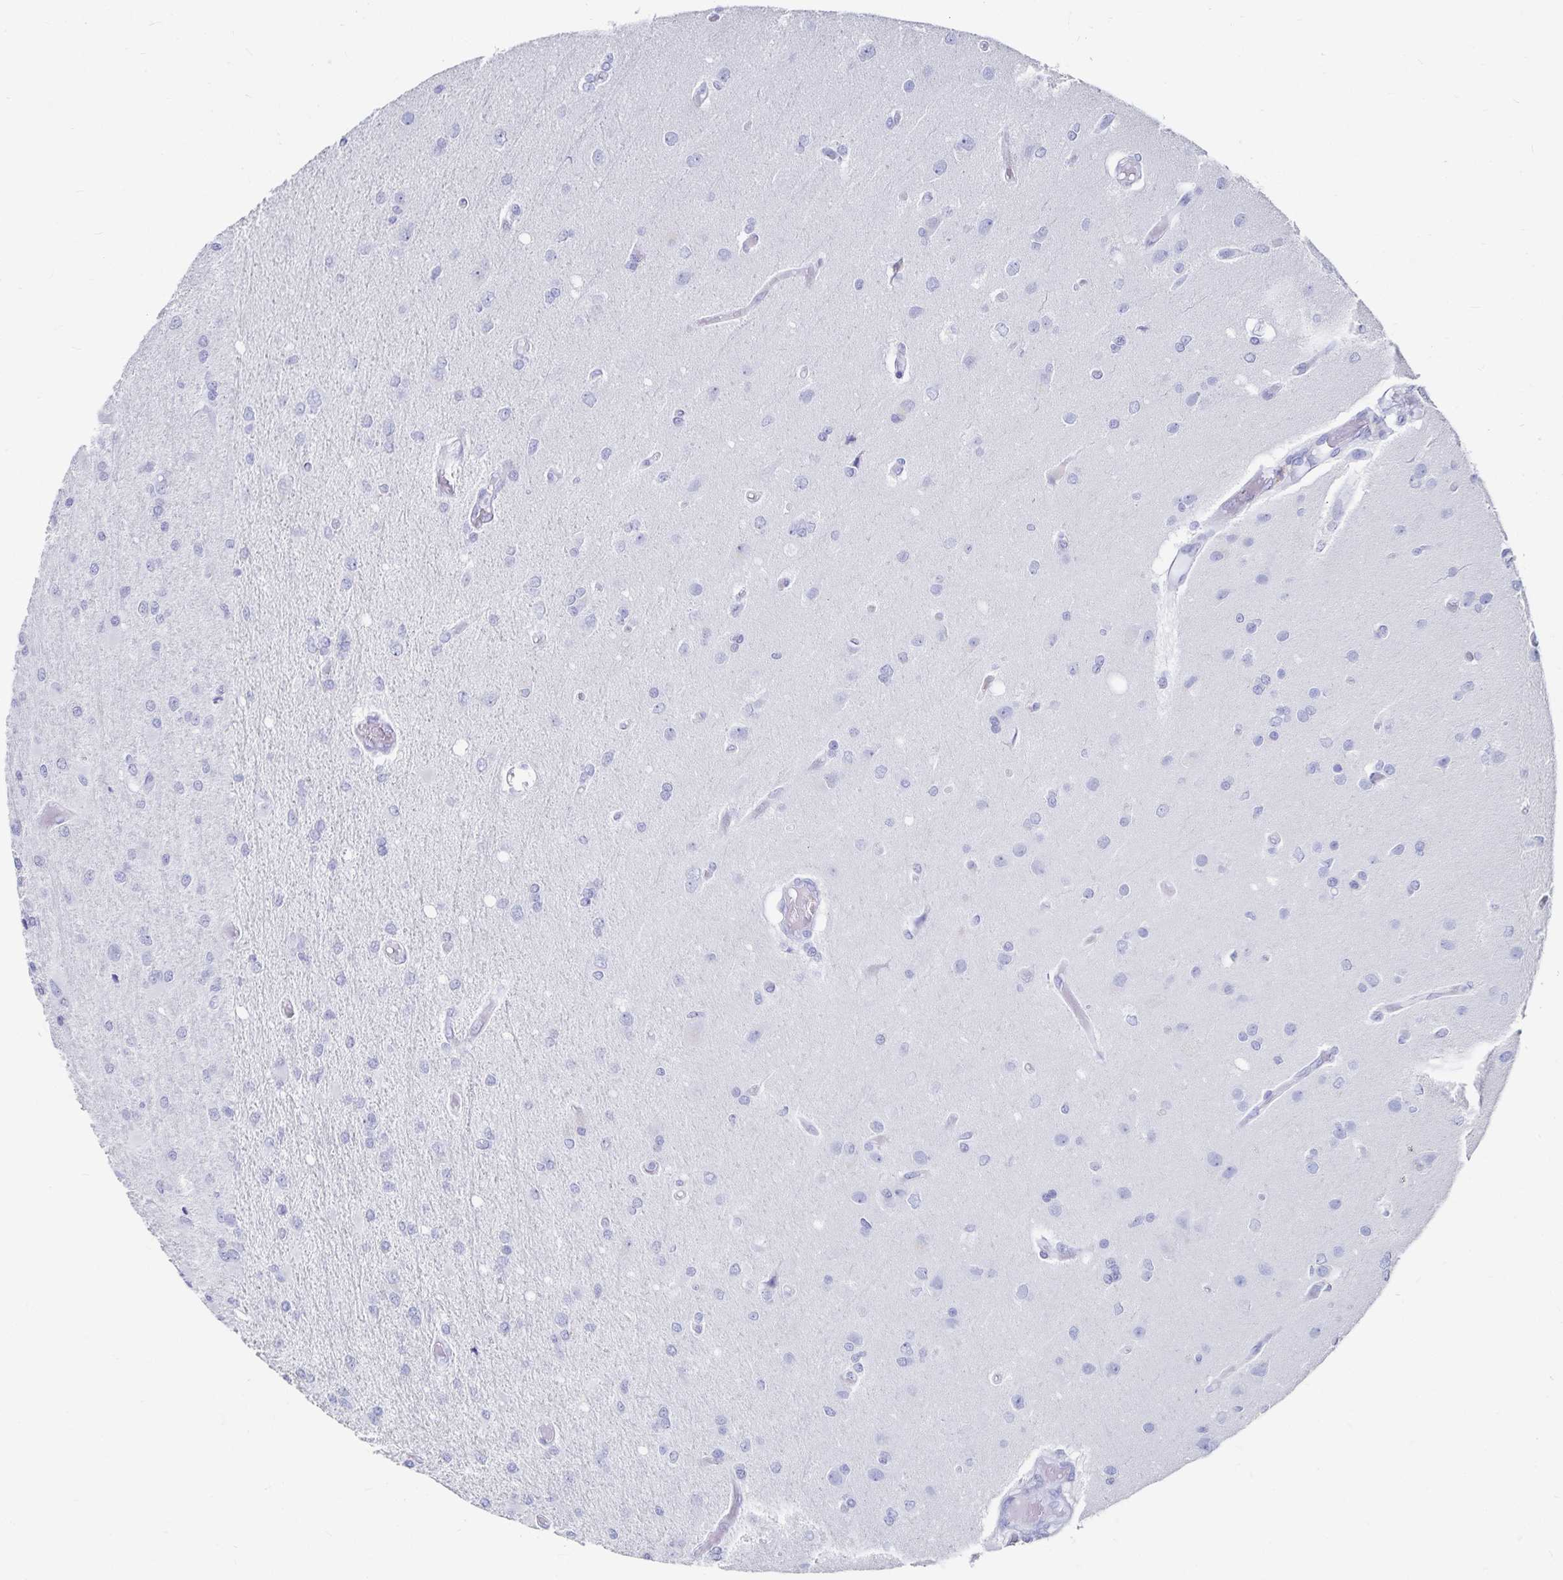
{"staining": {"intensity": "negative", "quantity": "none", "location": "none"}, "tissue": "glioma", "cell_type": "Tumor cells", "image_type": "cancer", "snomed": [{"axis": "morphology", "description": "Glioma, malignant, High grade"}, {"axis": "topography", "description": "Brain"}], "caption": "IHC image of neoplastic tissue: human malignant glioma (high-grade) stained with DAB exhibits no significant protein positivity in tumor cells. (Brightfield microscopy of DAB (3,3'-diaminobenzidine) immunohistochemistry (IHC) at high magnification).", "gene": "TNIP1", "patient": {"sex": "female", "age": 70}}